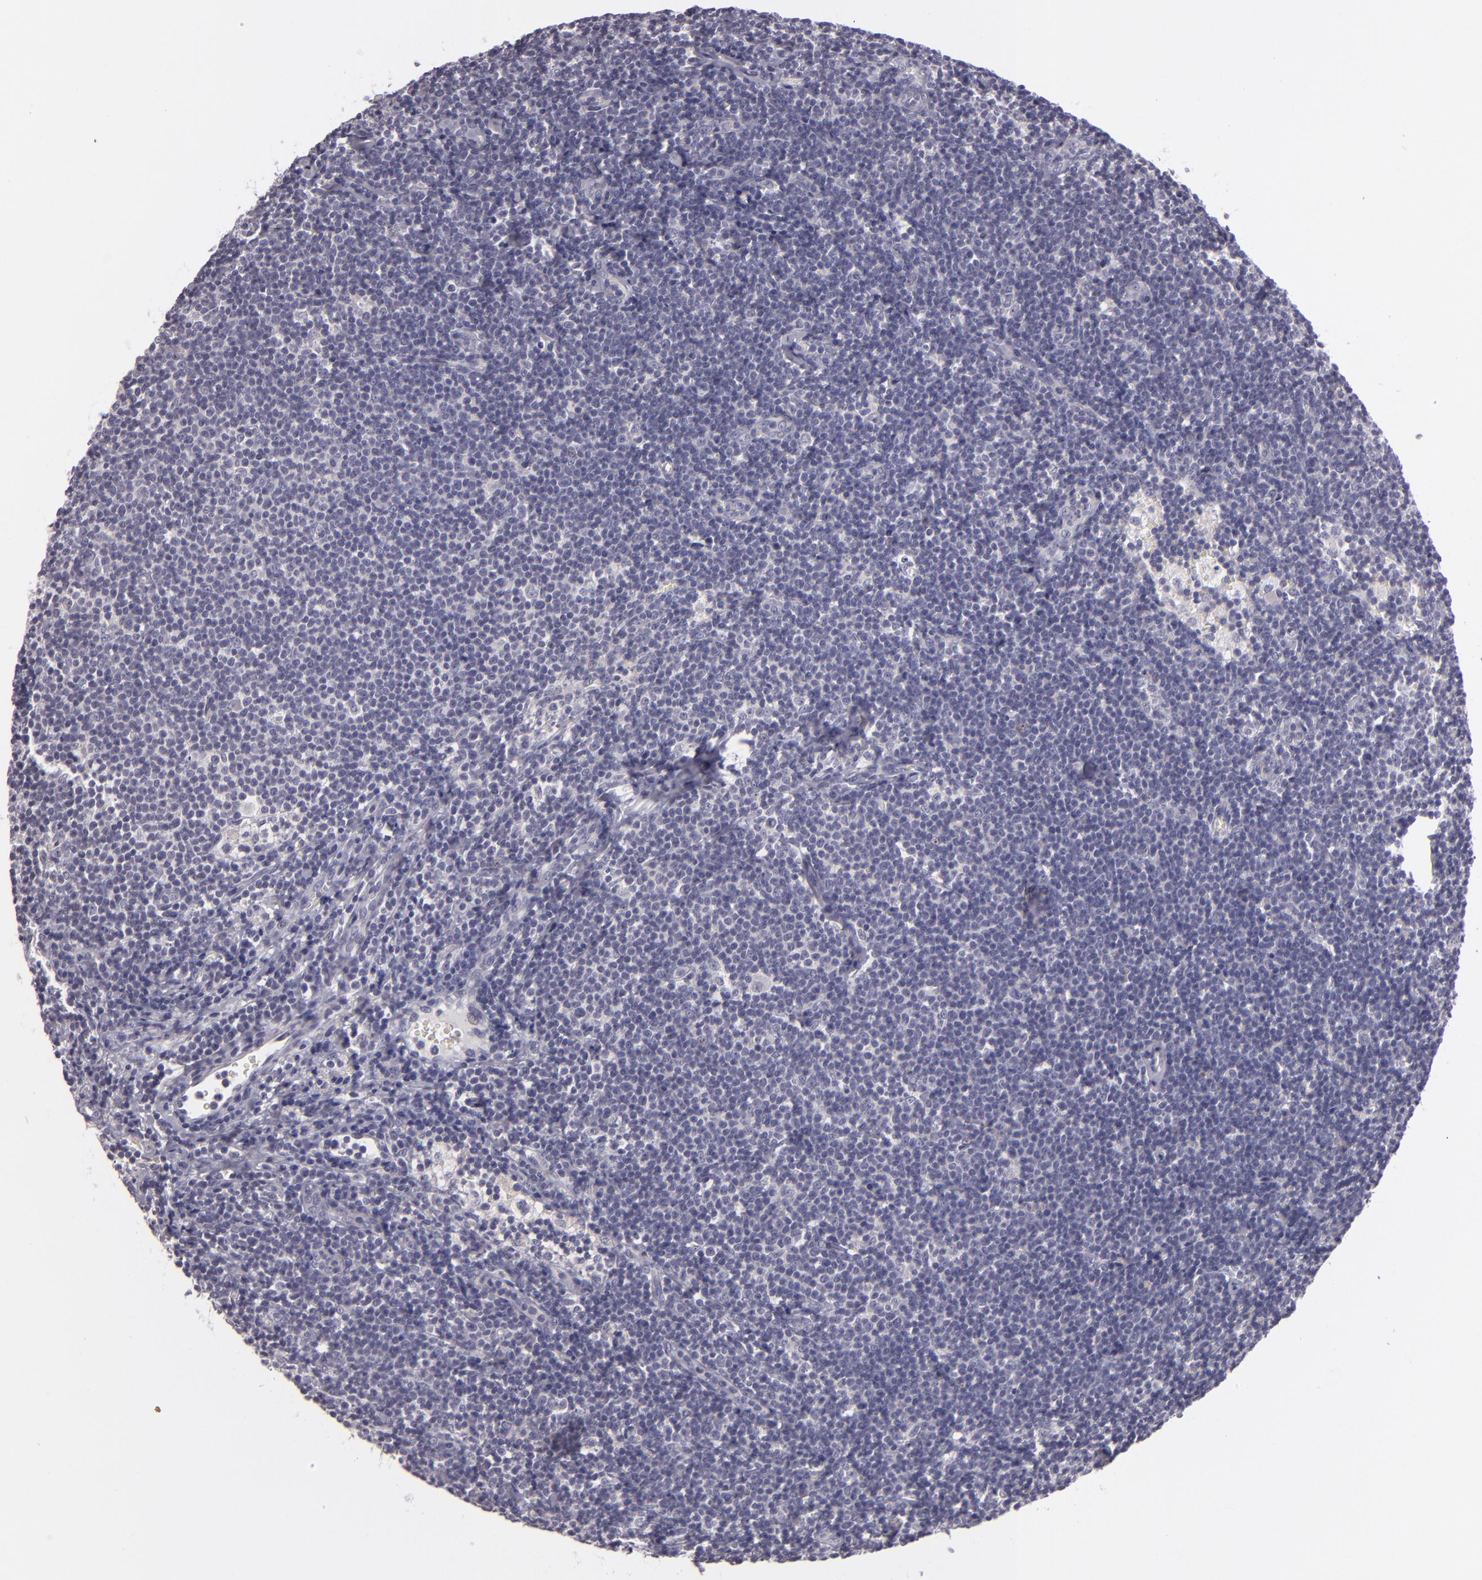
{"staining": {"intensity": "negative", "quantity": "none", "location": "none"}, "tissue": "lymphoma", "cell_type": "Tumor cells", "image_type": "cancer", "snomed": [{"axis": "morphology", "description": "Malignant lymphoma, non-Hodgkin's type, Low grade"}, {"axis": "topography", "description": "Lymph node"}], "caption": "This is an immunohistochemistry (IHC) micrograph of human malignant lymphoma, non-Hodgkin's type (low-grade). There is no positivity in tumor cells.", "gene": "EGFL6", "patient": {"sex": "male", "age": 65}}